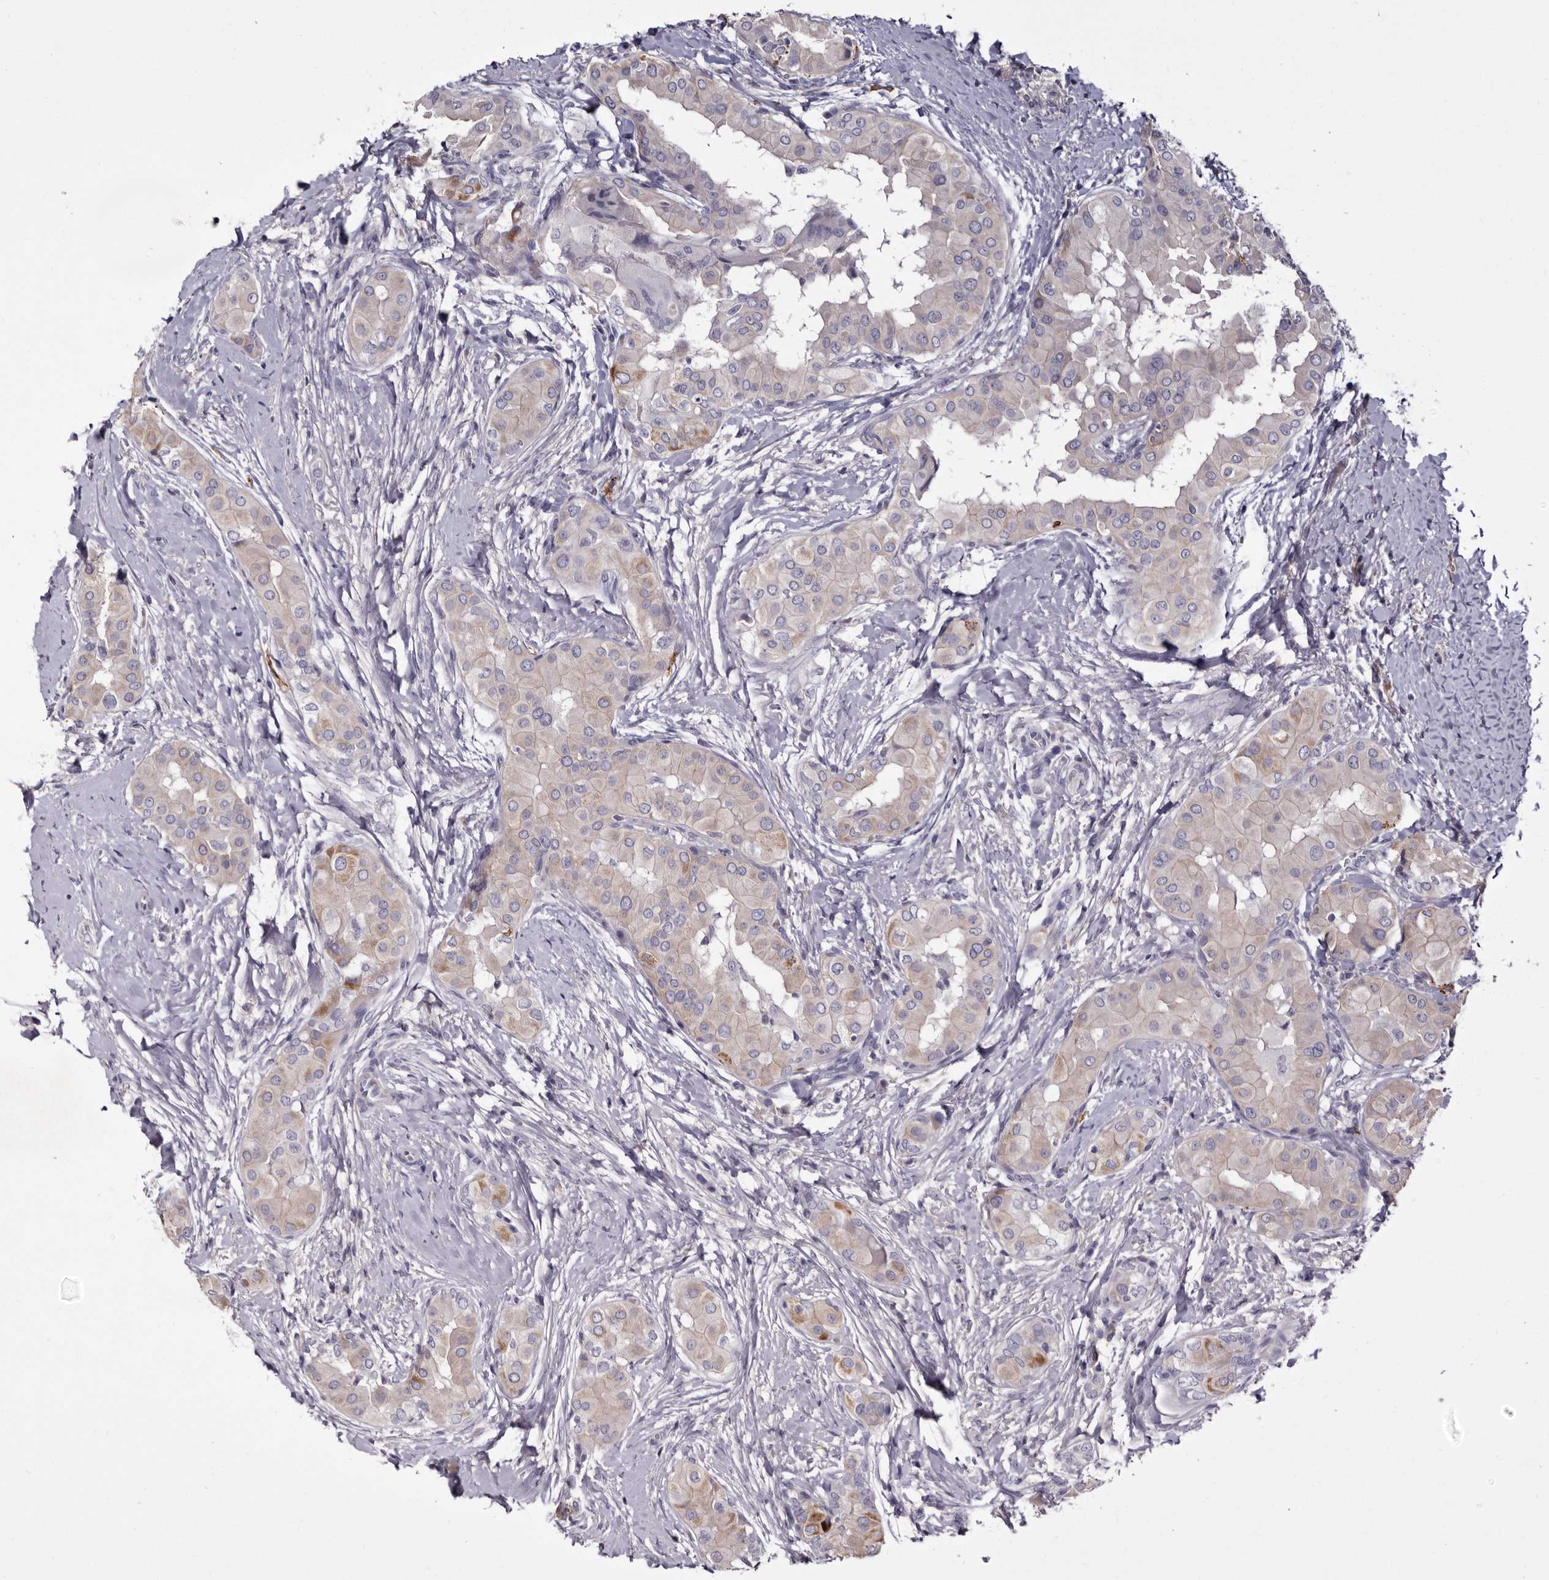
{"staining": {"intensity": "weak", "quantity": ">75%", "location": "cytoplasmic/membranous"}, "tissue": "thyroid cancer", "cell_type": "Tumor cells", "image_type": "cancer", "snomed": [{"axis": "morphology", "description": "Papillary adenocarcinoma, NOS"}, {"axis": "topography", "description": "Thyroid gland"}], "caption": "A brown stain highlights weak cytoplasmic/membranous staining of a protein in human thyroid cancer tumor cells.", "gene": "S1PR5", "patient": {"sex": "male", "age": 33}}